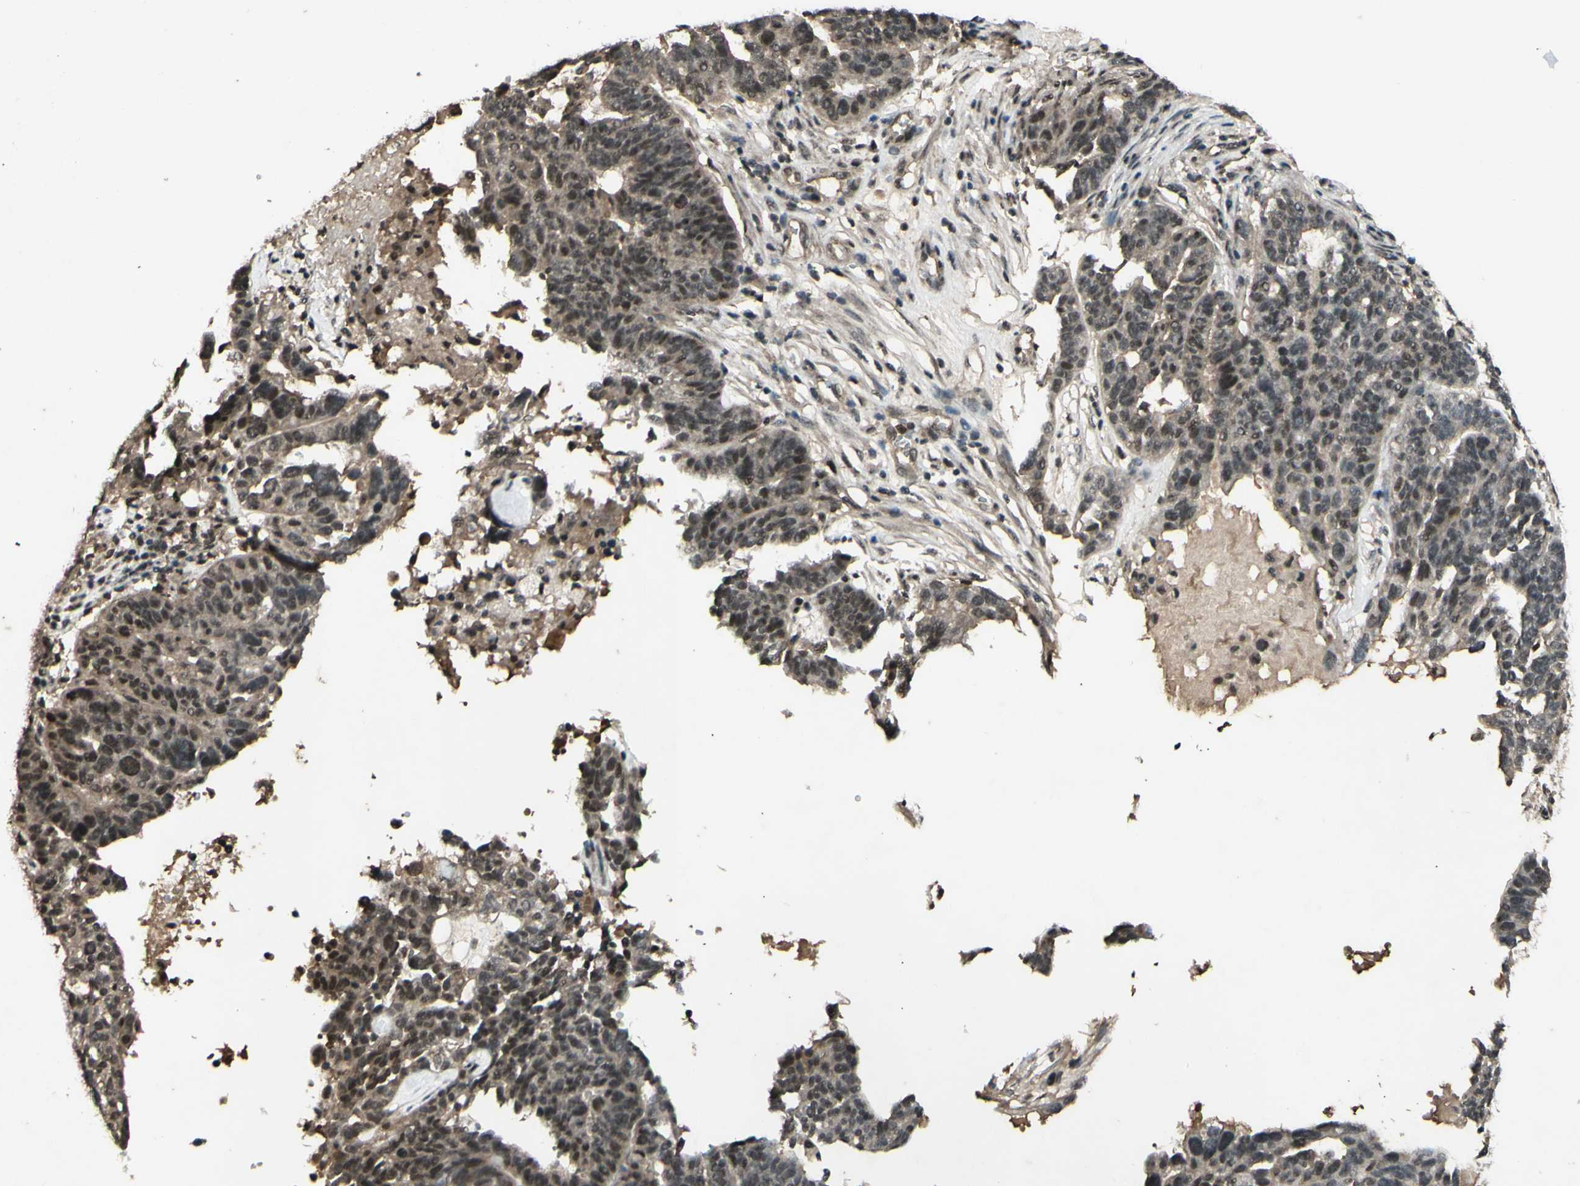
{"staining": {"intensity": "weak", "quantity": ">75%", "location": "cytoplasmic/membranous,nuclear"}, "tissue": "ovarian cancer", "cell_type": "Tumor cells", "image_type": "cancer", "snomed": [{"axis": "morphology", "description": "Cystadenocarcinoma, serous, NOS"}, {"axis": "topography", "description": "Ovary"}], "caption": "Immunohistochemical staining of ovarian cancer (serous cystadenocarcinoma) exhibits low levels of weak cytoplasmic/membranous and nuclear protein positivity in about >75% of tumor cells.", "gene": "SNW1", "patient": {"sex": "female", "age": 59}}